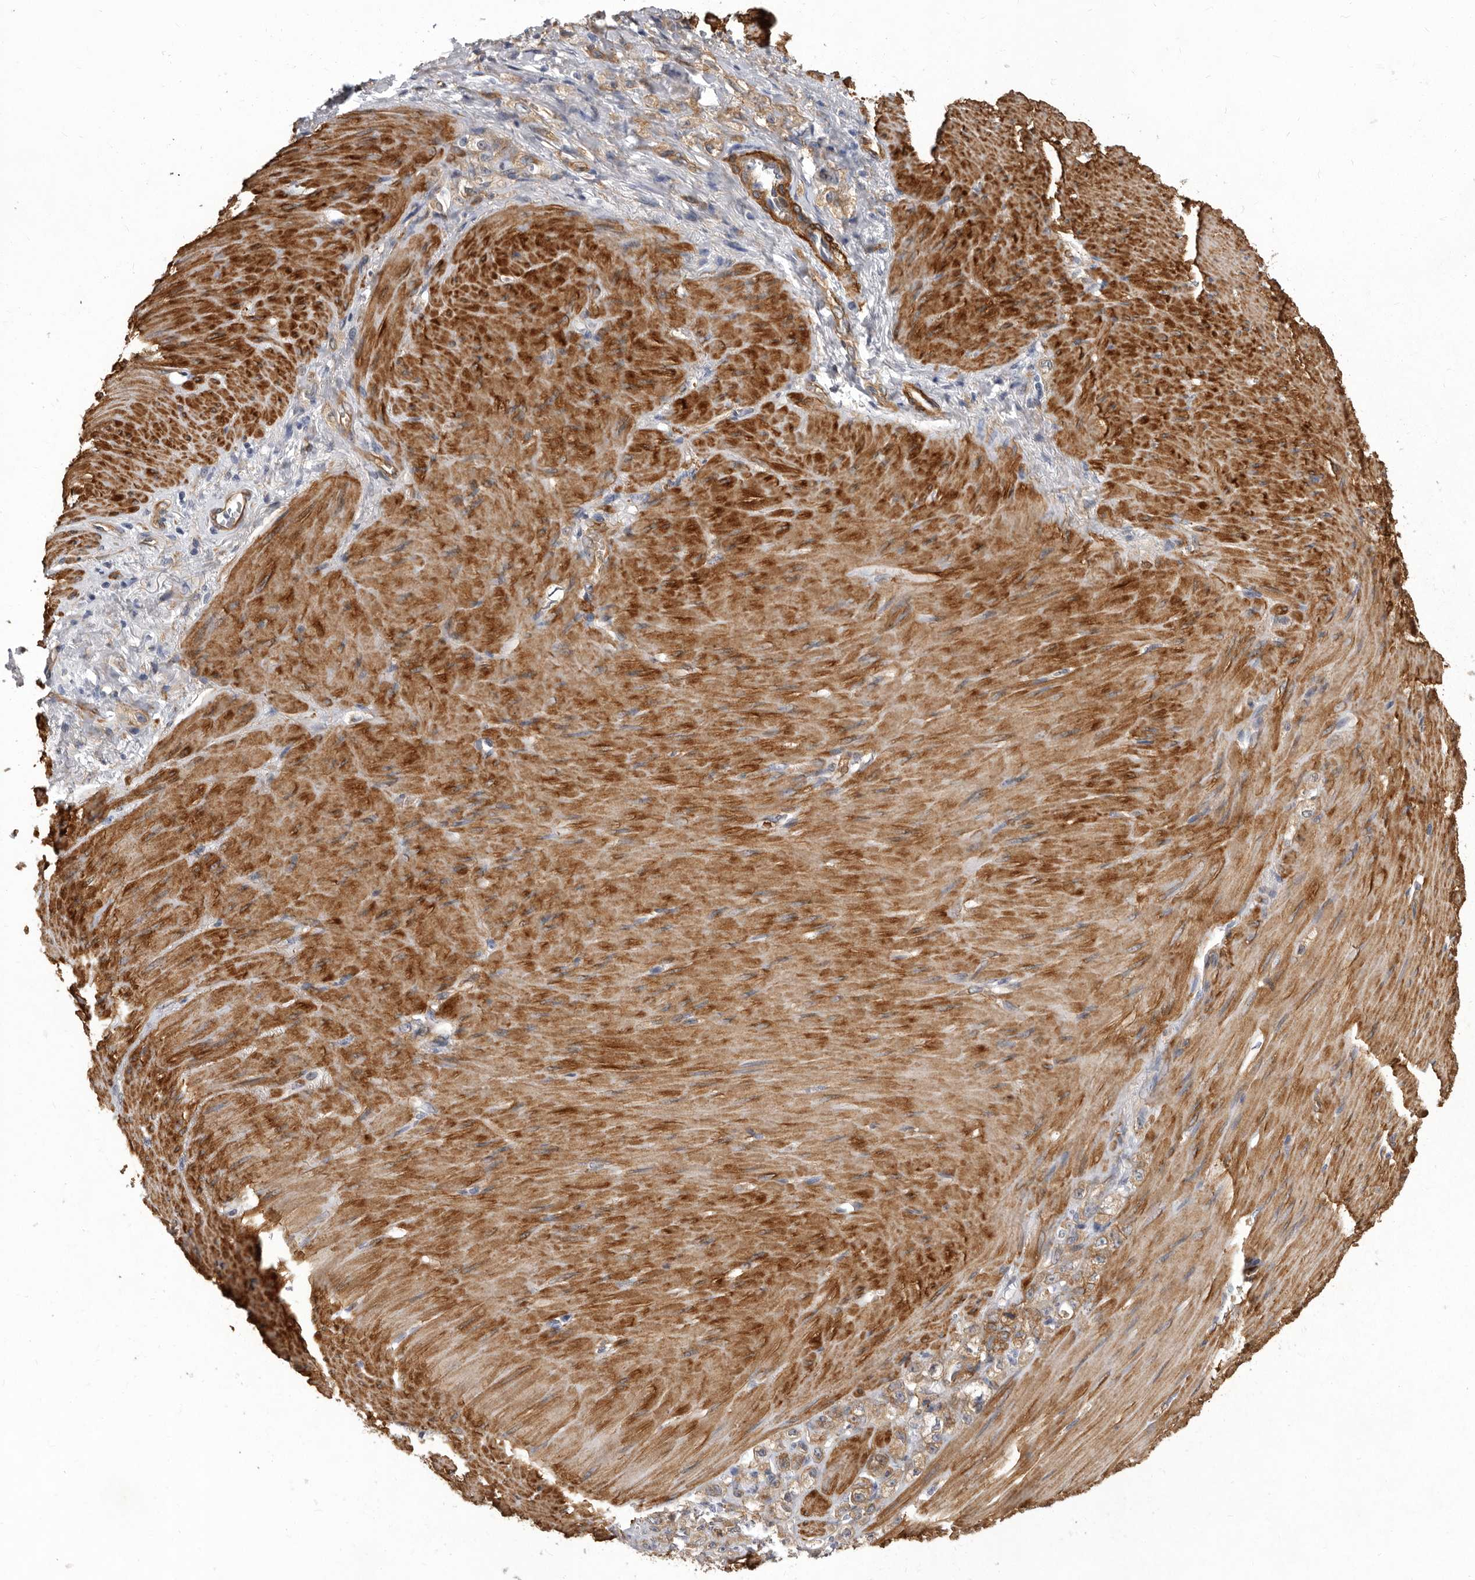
{"staining": {"intensity": "moderate", "quantity": ">75%", "location": "cytoplasmic/membranous"}, "tissue": "stomach cancer", "cell_type": "Tumor cells", "image_type": "cancer", "snomed": [{"axis": "morphology", "description": "Normal tissue, NOS"}, {"axis": "morphology", "description": "Adenocarcinoma, NOS"}, {"axis": "topography", "description": "Stomach"}], "caption": "This histopathology image reveals immunohistochemistry staining of adenocarcinoma (stomach), with medium moderate cytoplasmic/membranous staining in about >75% of tumor cells.", "gene": "ENAH", "patient": {"sex": "male", "age": 82}}